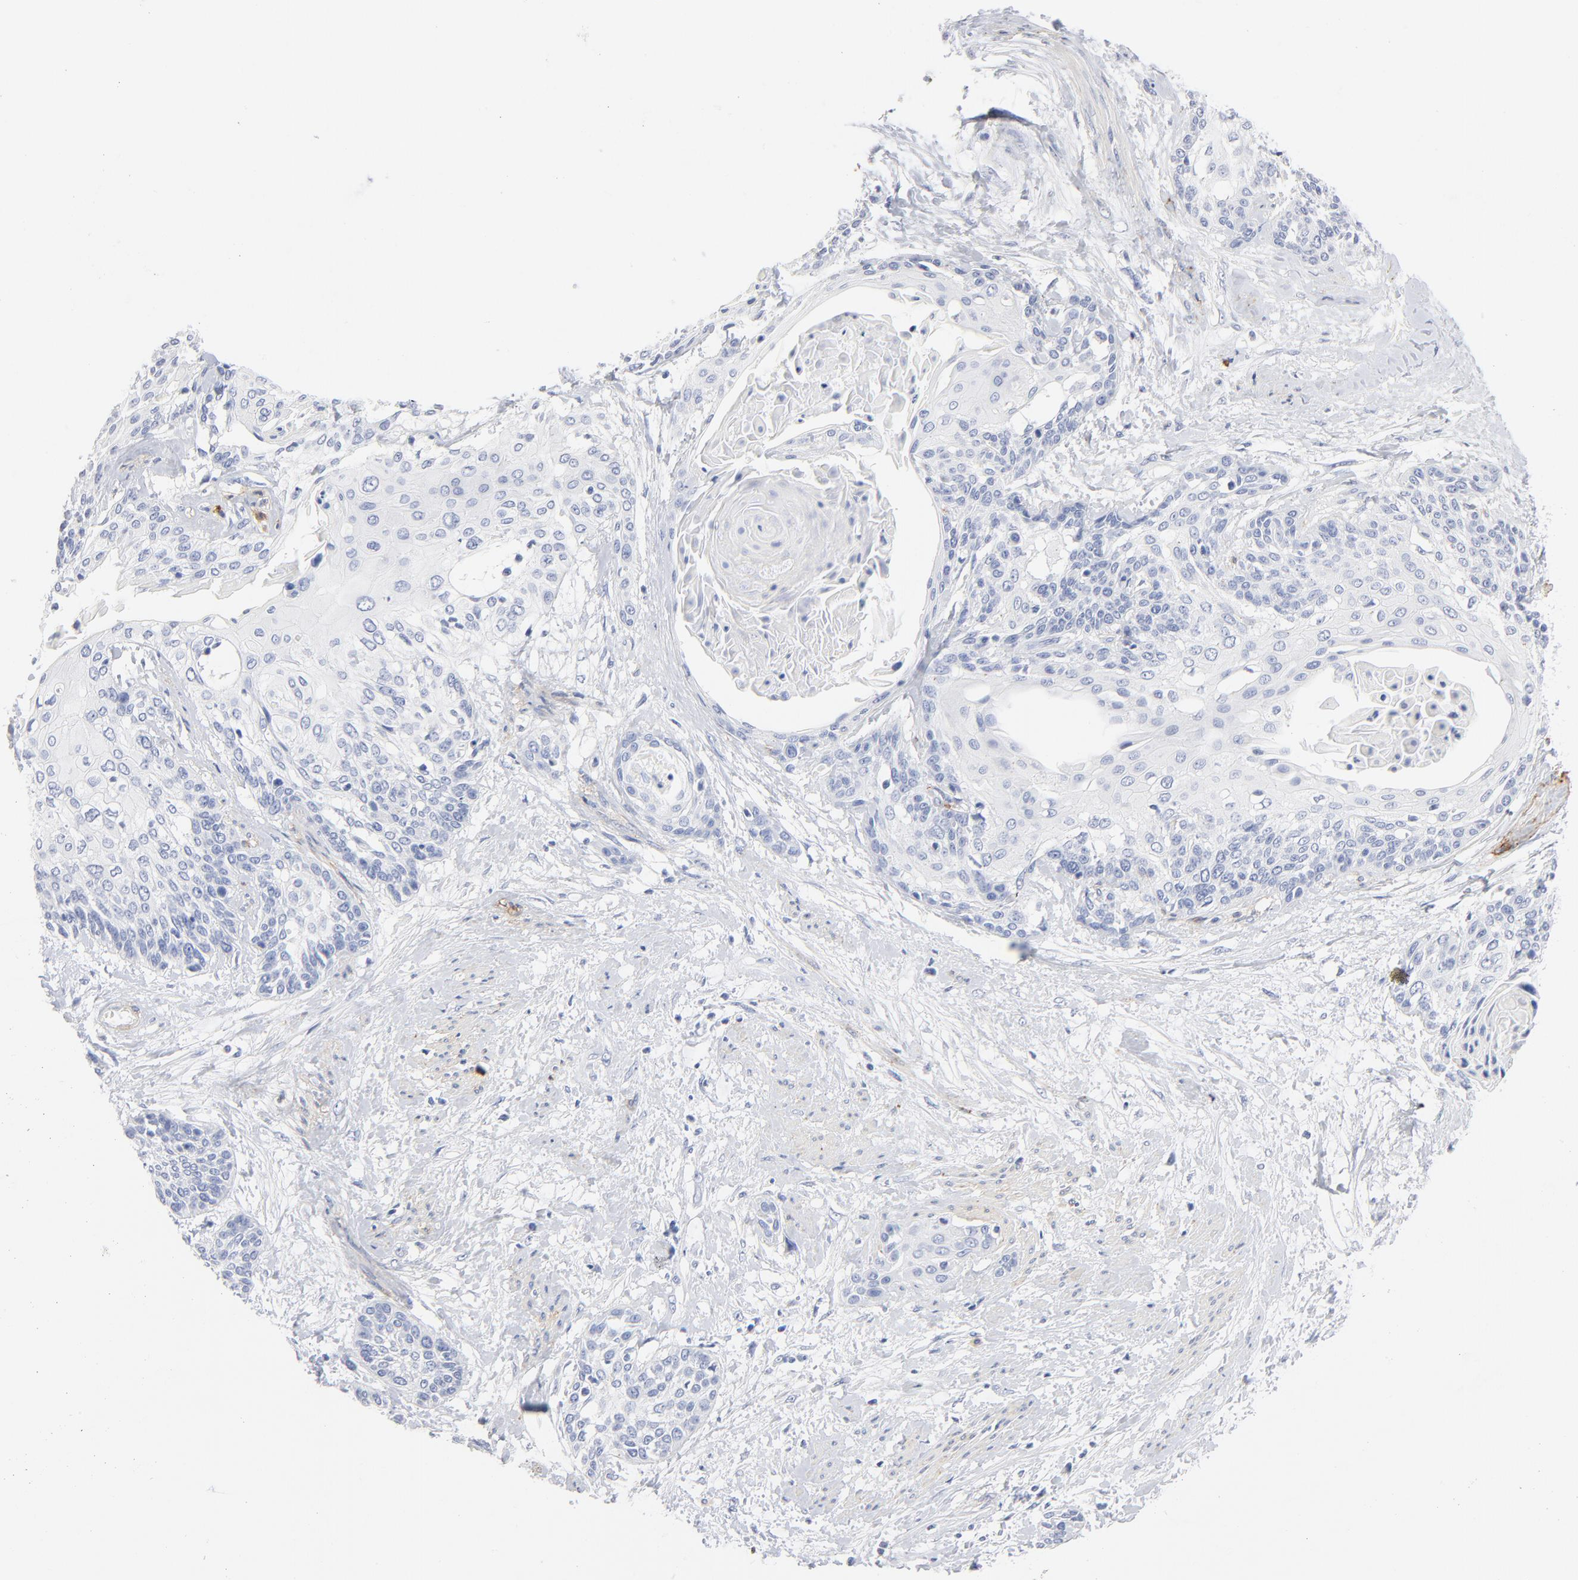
{"staining": {"intensity": "negative", "quantity": "none", "location": "none"}, "tissue": "cervical cancer", "cell_type": "Tumor cells", "image_type": "cancer", "snomed": [{"axis": "morphology", "description": "Squamous cell carcinoma, NOS"}, {"axis": "topography", "description": "Cervix"}], "caption": "A histopathology image of cervical cancer stained for a protein shows no brown staining in tumor cells.", "gene": "AGTR1", "patient": {"sex": "female", "age": 57}}